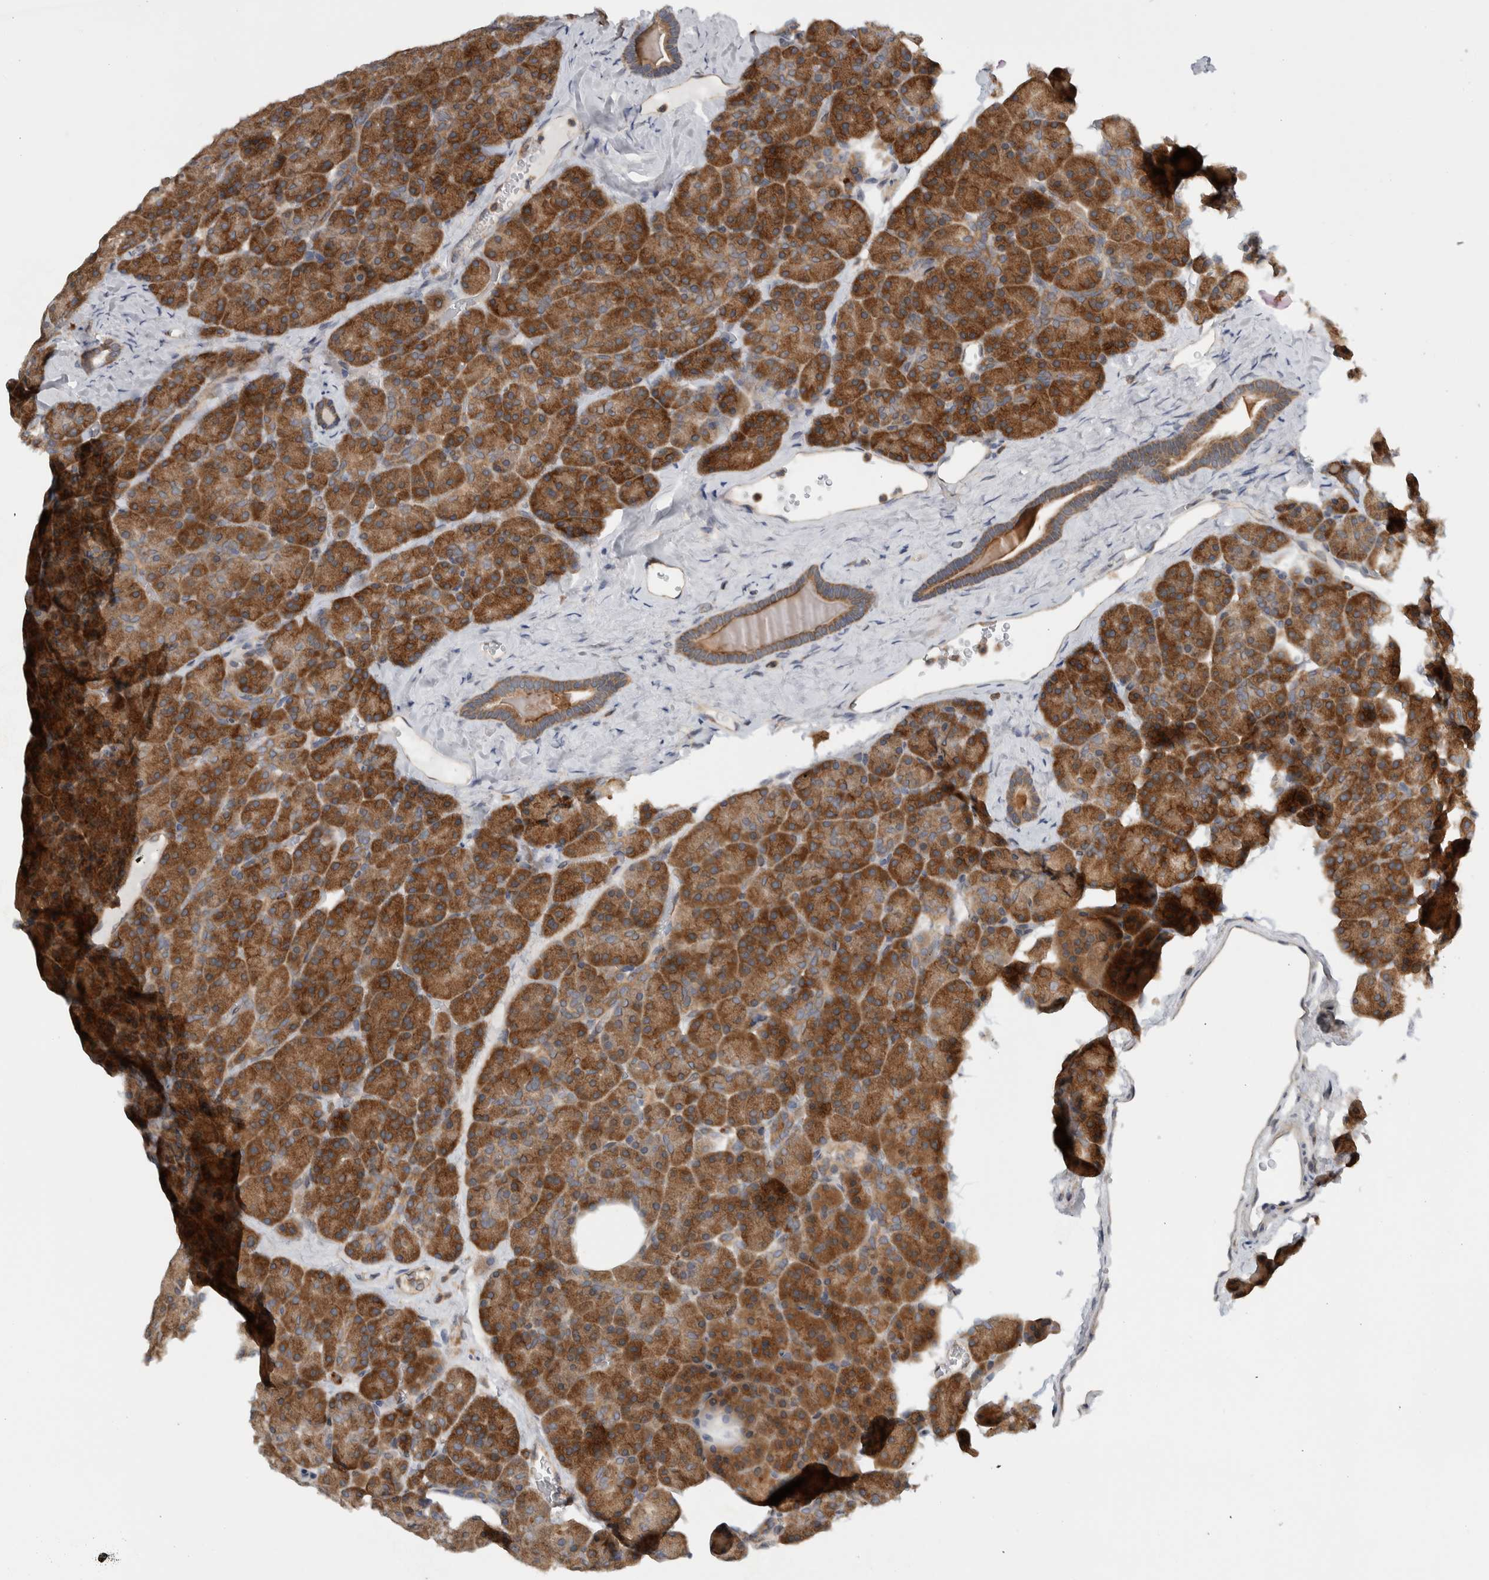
{"staining": {"intensity": "strong", "quantity": ">75%", "location": "cytoplasmic/membranous"}, "tissue": "pancreas", "cell_type": "Exocrine glandular cells", "image_type": "normal", "snomed": [{"axis": "morphology", "description": "Normal tissue, NOS"}, {"axis": "morphology", "description": "Carcinoid, malignant, NOS"}, {"axis": "topography", "description": "Pancreas"}], "caption": "Strong cytoplasmic/membranous staining for a protein is appreciated in about >75% of exocrine glandular cells of normal pancreas using IHC.", "gene": "CCDC43", "patient": {"sex": "female", "age": 35}}